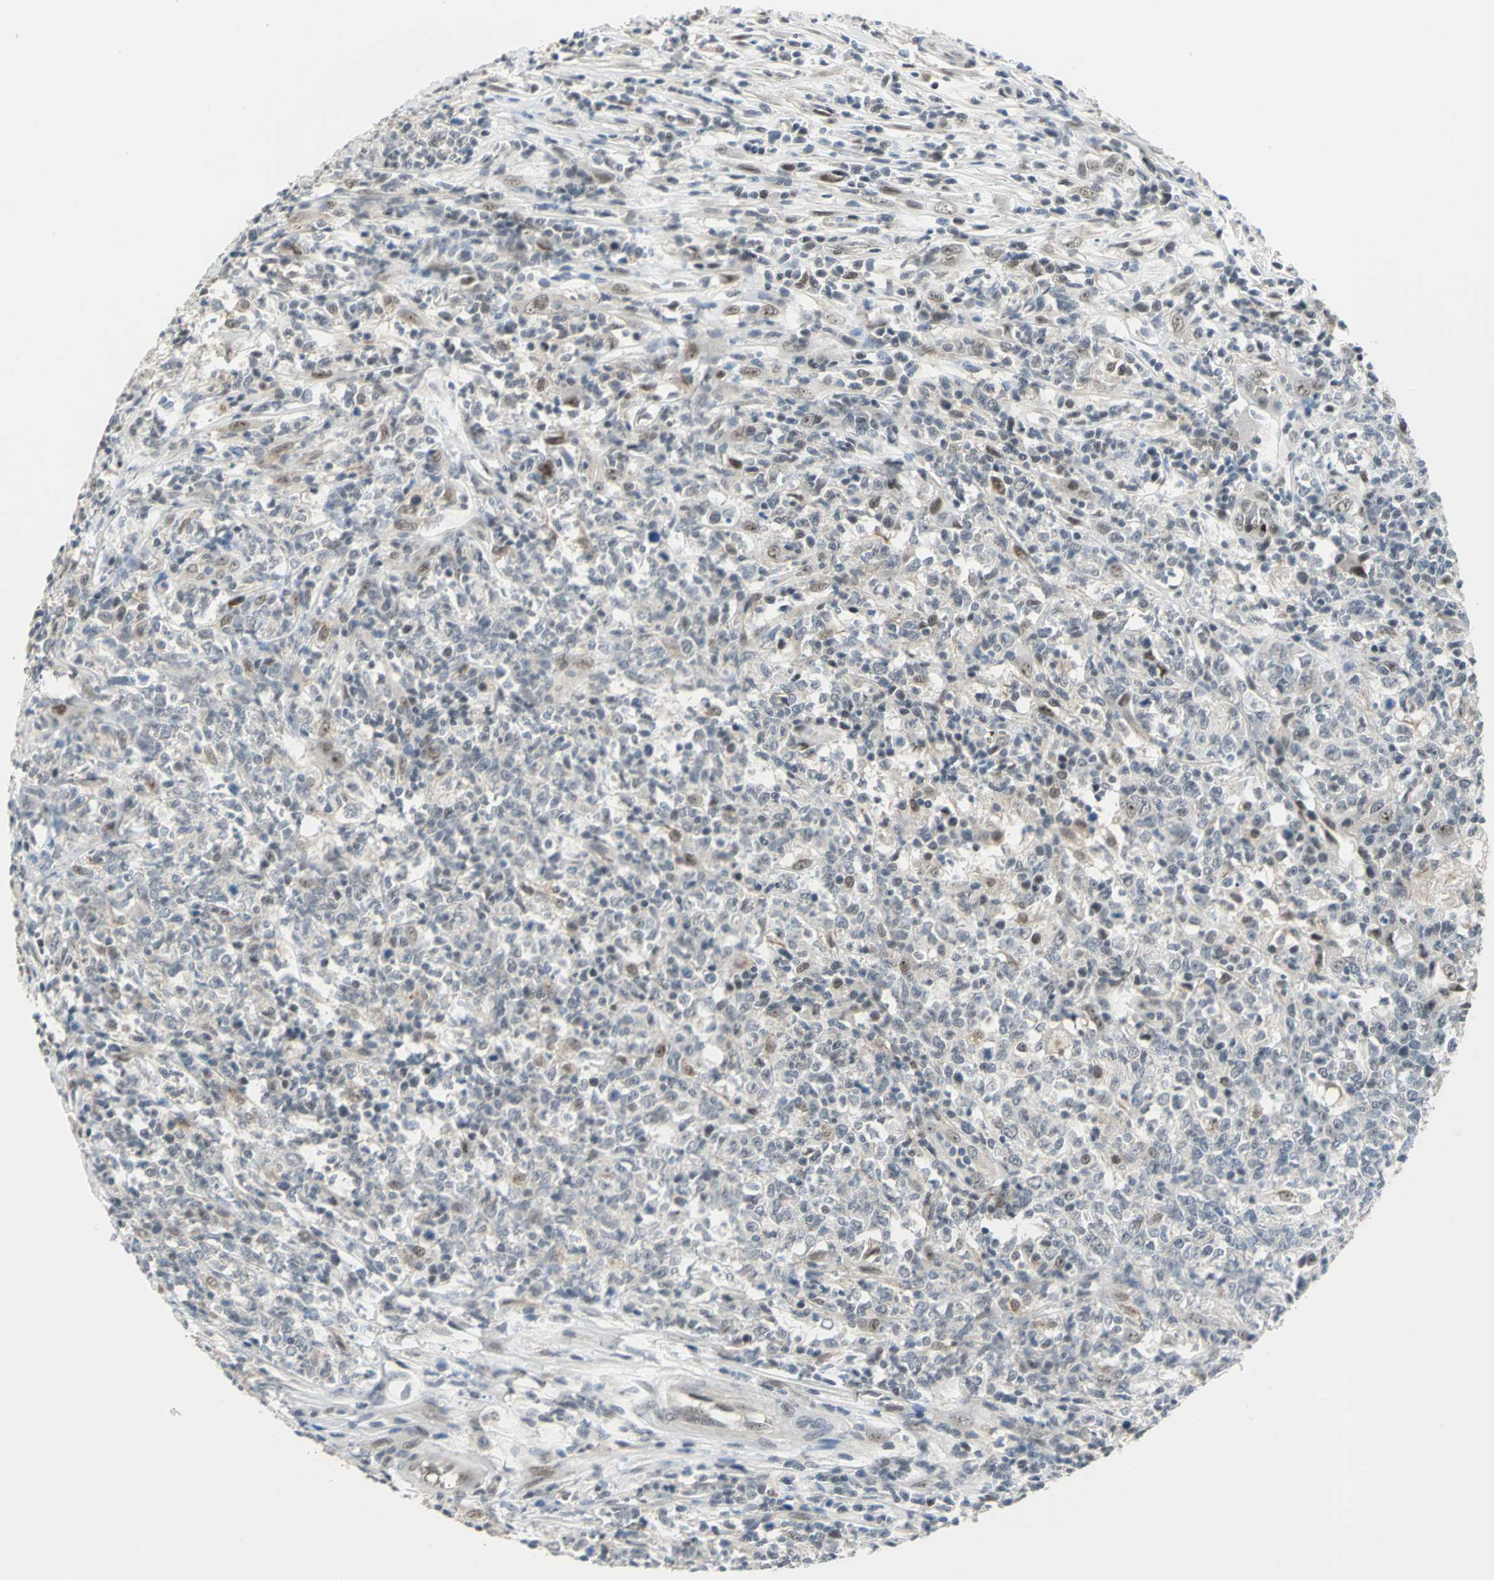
{"staining": {"intensity": "weak", "quantity": "25%-75%", "location": "nuclear"}, "tissue": "lymphoma", "cell_type": "Tumor cells", "image_type": "cancer", "snomed": [{"axis": "morphology", "description": "Malignant lymphoma, non-Hodgkin's type, High grade"}, {"axis": "topography", "description": "Lymph node"}], "caption": "Human lymphoma stained with a brown dye exhibits weak nuclear positive staining in approximately 25%-75% of tumor cells.", "gene": "GLI3", "patient": {"sex": "female", "age": 84}}